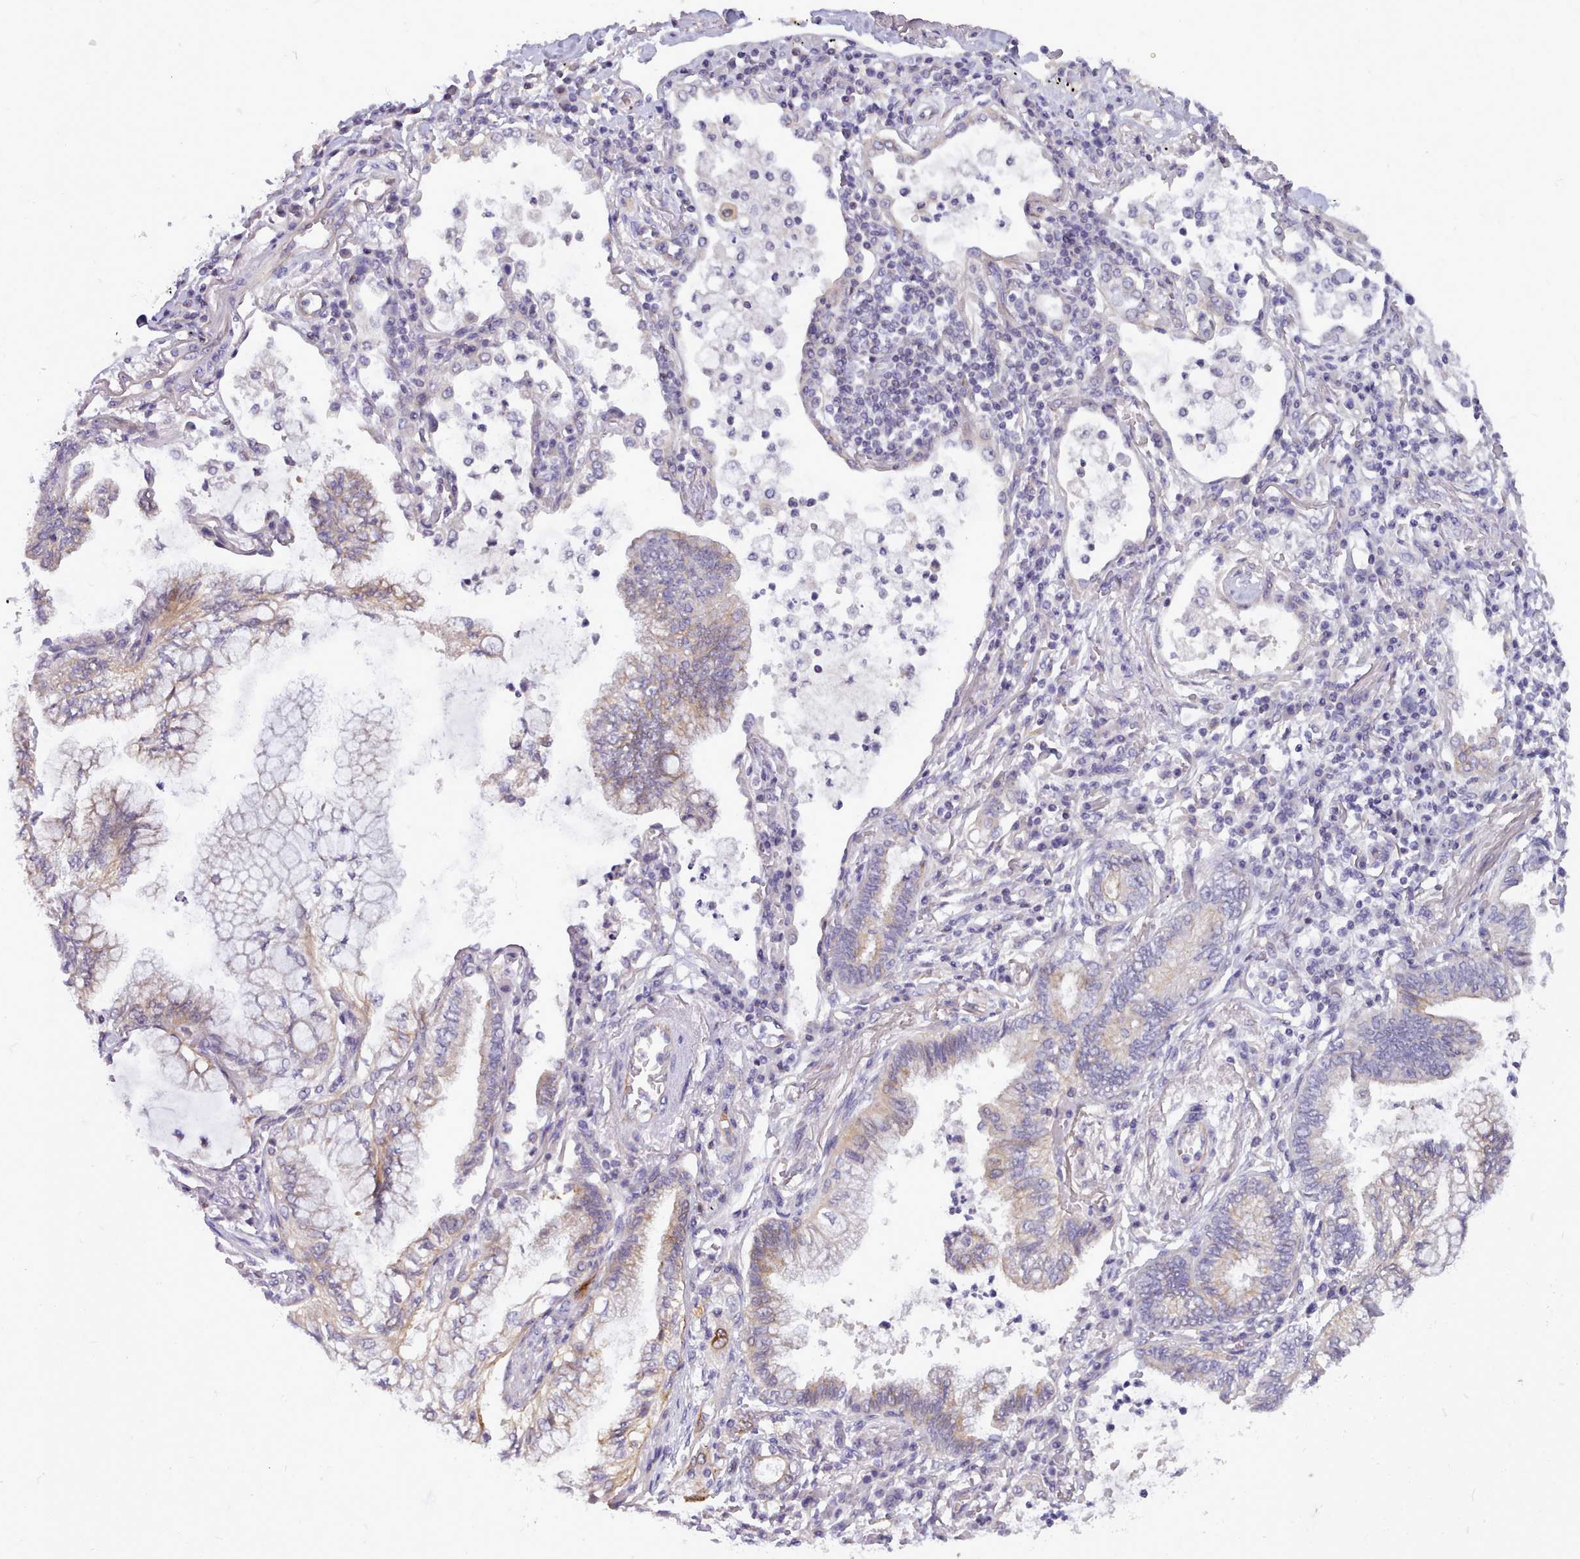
{"staining": {"intensity": "weak", "quantity": "25%-75%", "location": "cytoplasmic/membranous"}, "tissue": "lung cancer", "cell_type": "Tumor cells", "image_type": "cancer", "snomed": [{"axis": "morphology", "description": "Adenocarcinoma, NOS"}, {"axis": "topography", "description": "Lung"}], "caption": "Tumor cells reveal weak cytoplasmic/membranous expression in approximately 25%-75% of cells in lung cancer (adenocarcinoma).", "gene": "CYP2A13", "patient": {"sex": "female", "age": 70}}